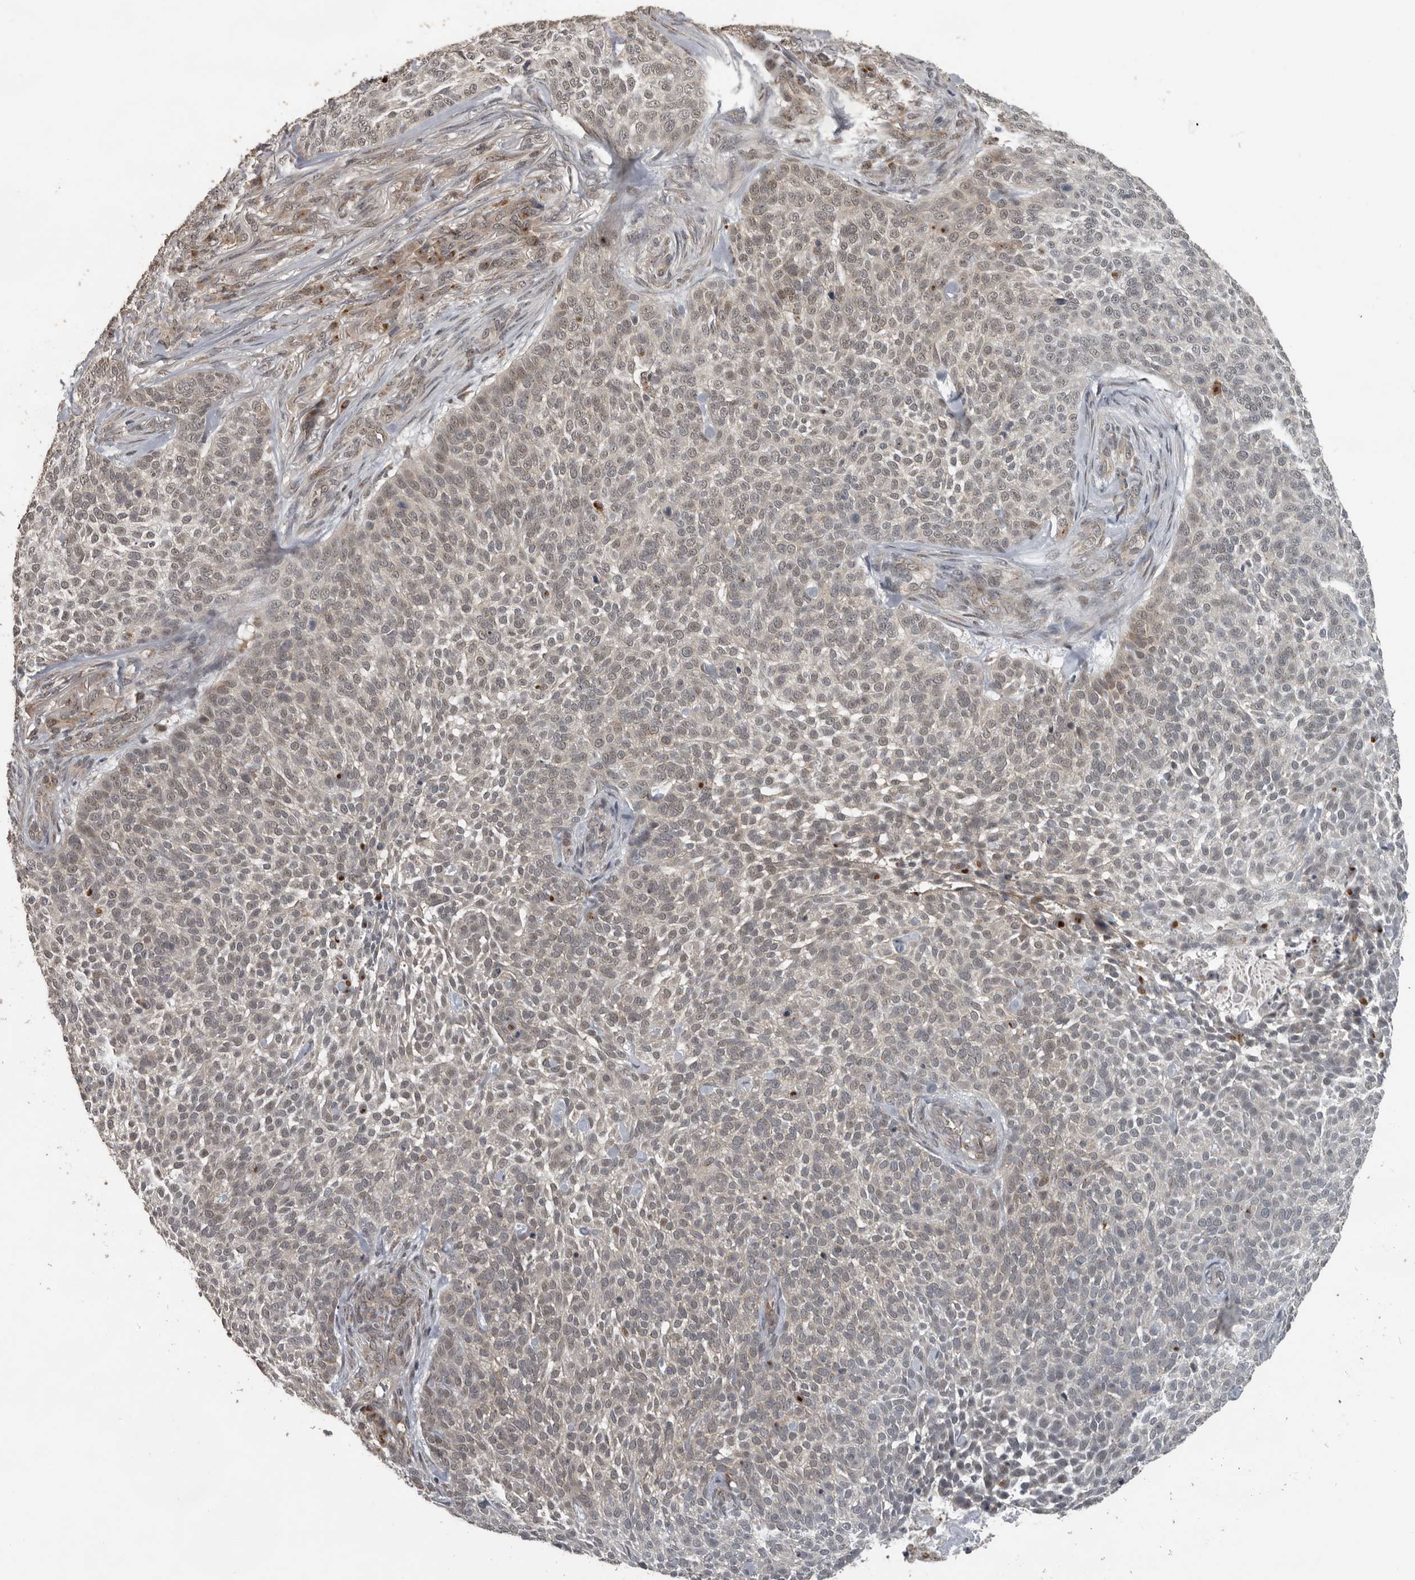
{"staining": {"intensity": "negative", "quantity": "none", "location": "none"}, "tissue": "skin cancer", "cell_type": "Tumor cells", "image_type": "cancer", "snomed": [{"axis": "morphology", "description": "Basal cell carcinoma"}, {"axis": "topography", "description": "Skin"}], "caption": "Skin cancer was stained to show a protein in brown. There is no significant expression in tumor cells.", "gene": "CEP350", "patient": {"sex": "female", "age": 64}}